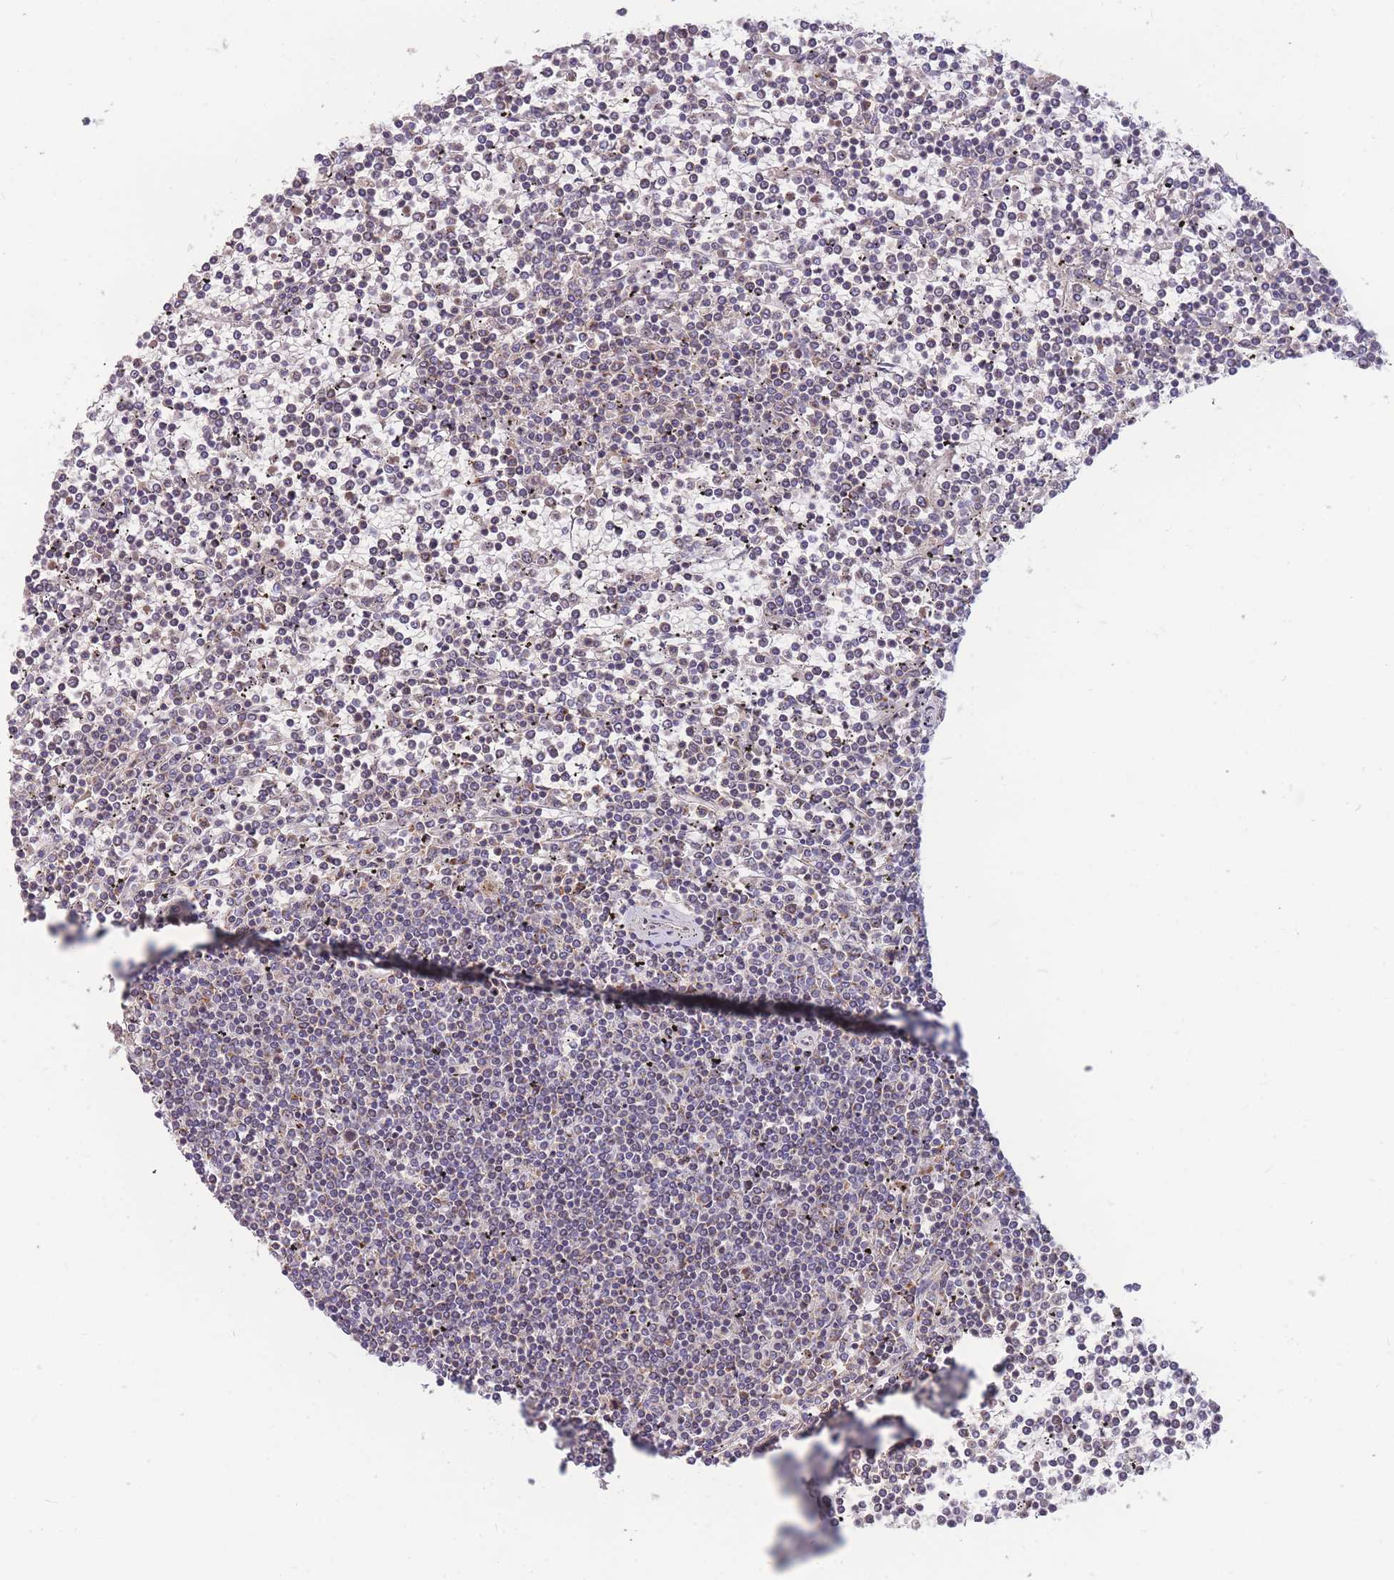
{"staining": {"intensity": "negative", "quantity": "none", "location": "none"}, "tissue": "lymphoma", "cell_type": "Tumor cells", "image_type": "cancer", "snomed": [{"axis": "morphology", "description": "Malignant lymphoma, non-Hodgkin's type, Low grade"}, {"axis": "topography", "description": "Spleen"}], "caption": "Photomicrograph shows no protein expression in tumor cells of lymphoma tissue. (Immunohistochemistry (ihc), brightfield microscopy, high magnification).", "gene": "MRPS9", "patient": {"sex": "female", "age": 19}}